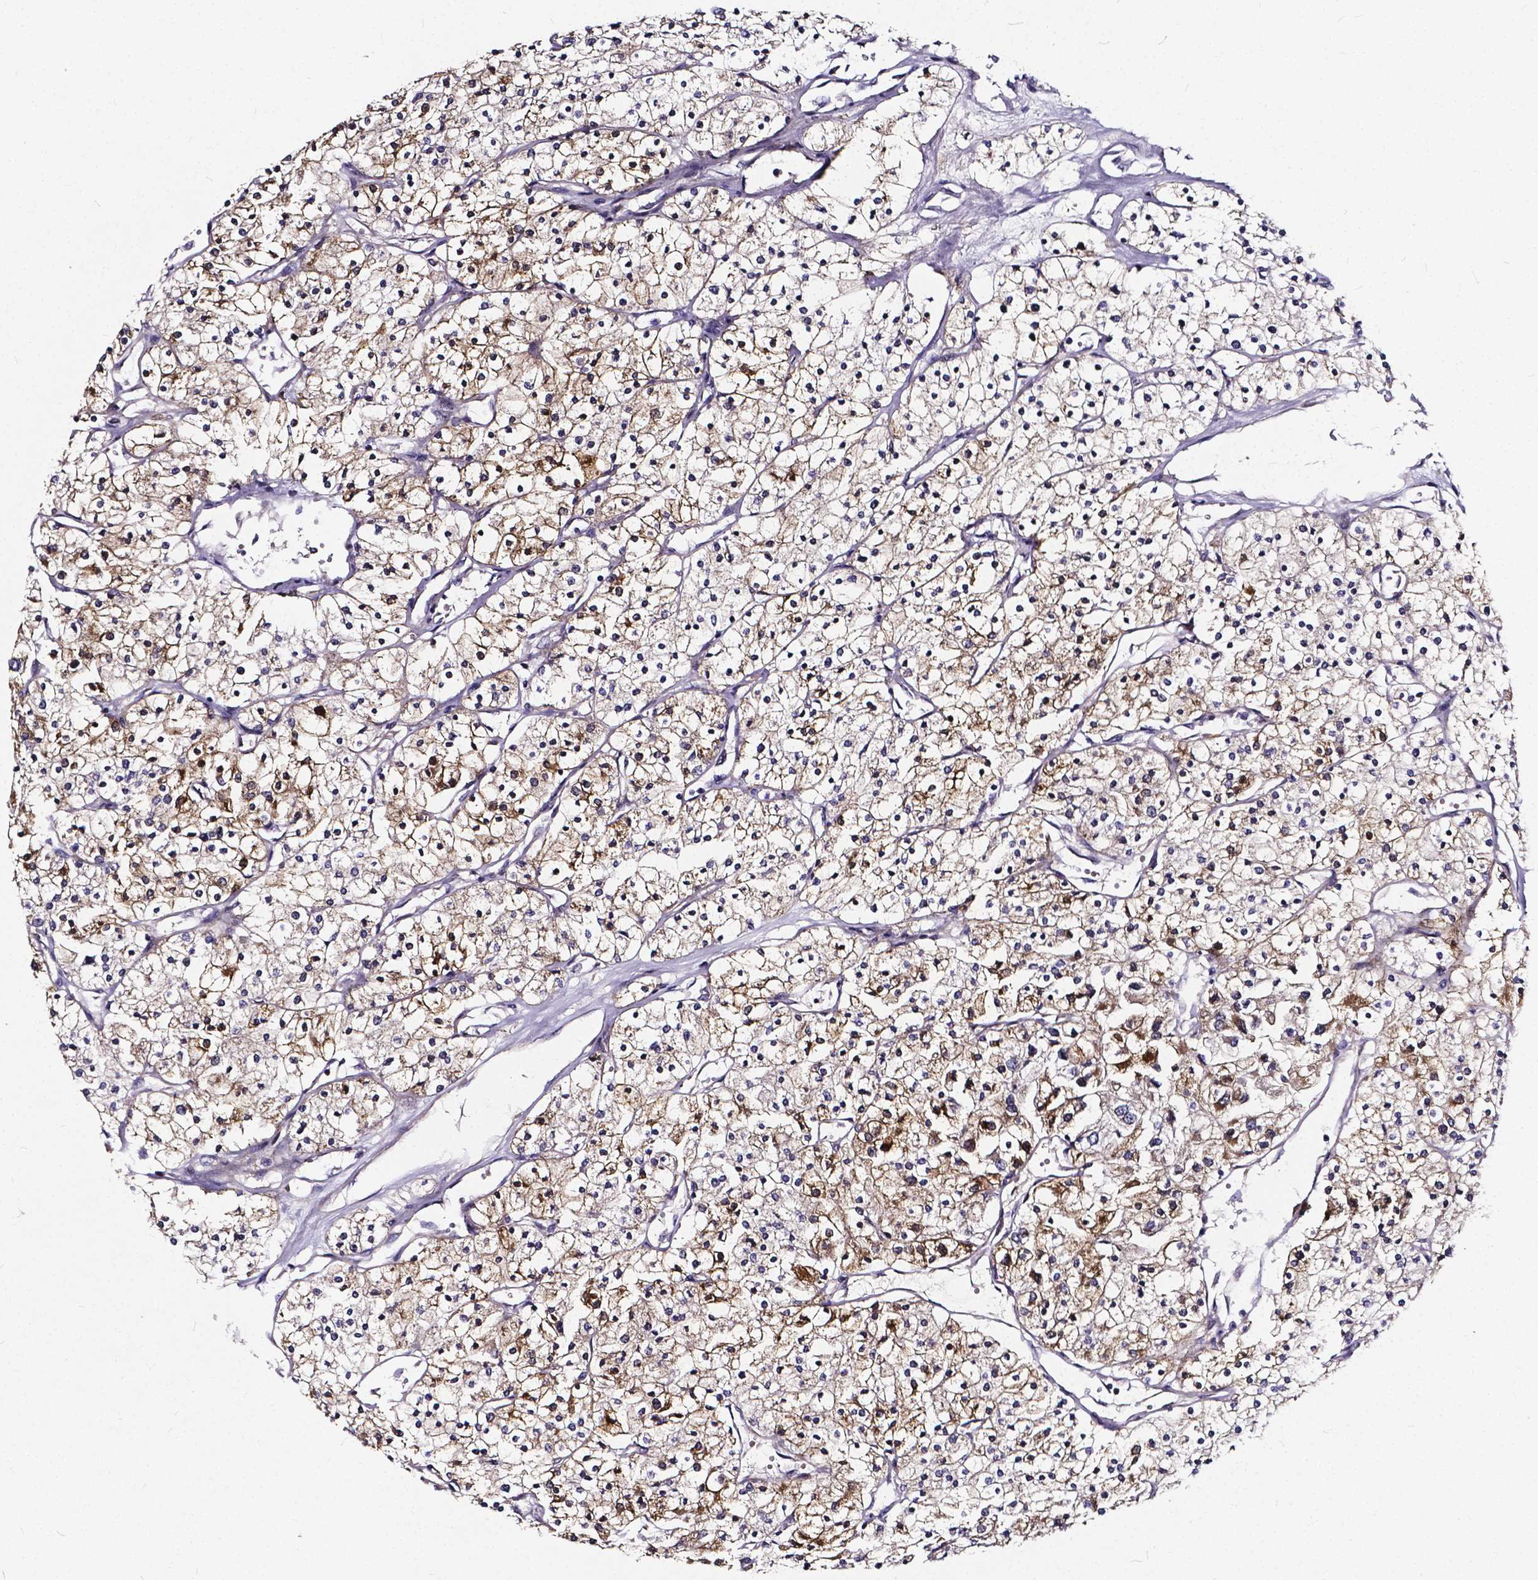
{"staining": {"intensity": "moderate", "quantity": "25%-75%", "location": "cytoplasmic/membranous,nuclear"}, "tissue": "renal cancer", "cell_type": "Tumor cells", "image_type": "cancer", "snomed": [{"axis": "morphology", "description": "Adenocarcinoma, NOS"}, {"axis": "topography", "description": "Kidney"}], "caption": "A micrograph of human renal adenocarcinoma stained for a protein exhibits moderate cytoplasmic/membranous and nuclear brown staining in tumor cells. (brown staining indicates protein expression, while blue staining denotes nuclei).", "gene": "SOWAHA", "patient": {"sex": "male", "age": 80}}